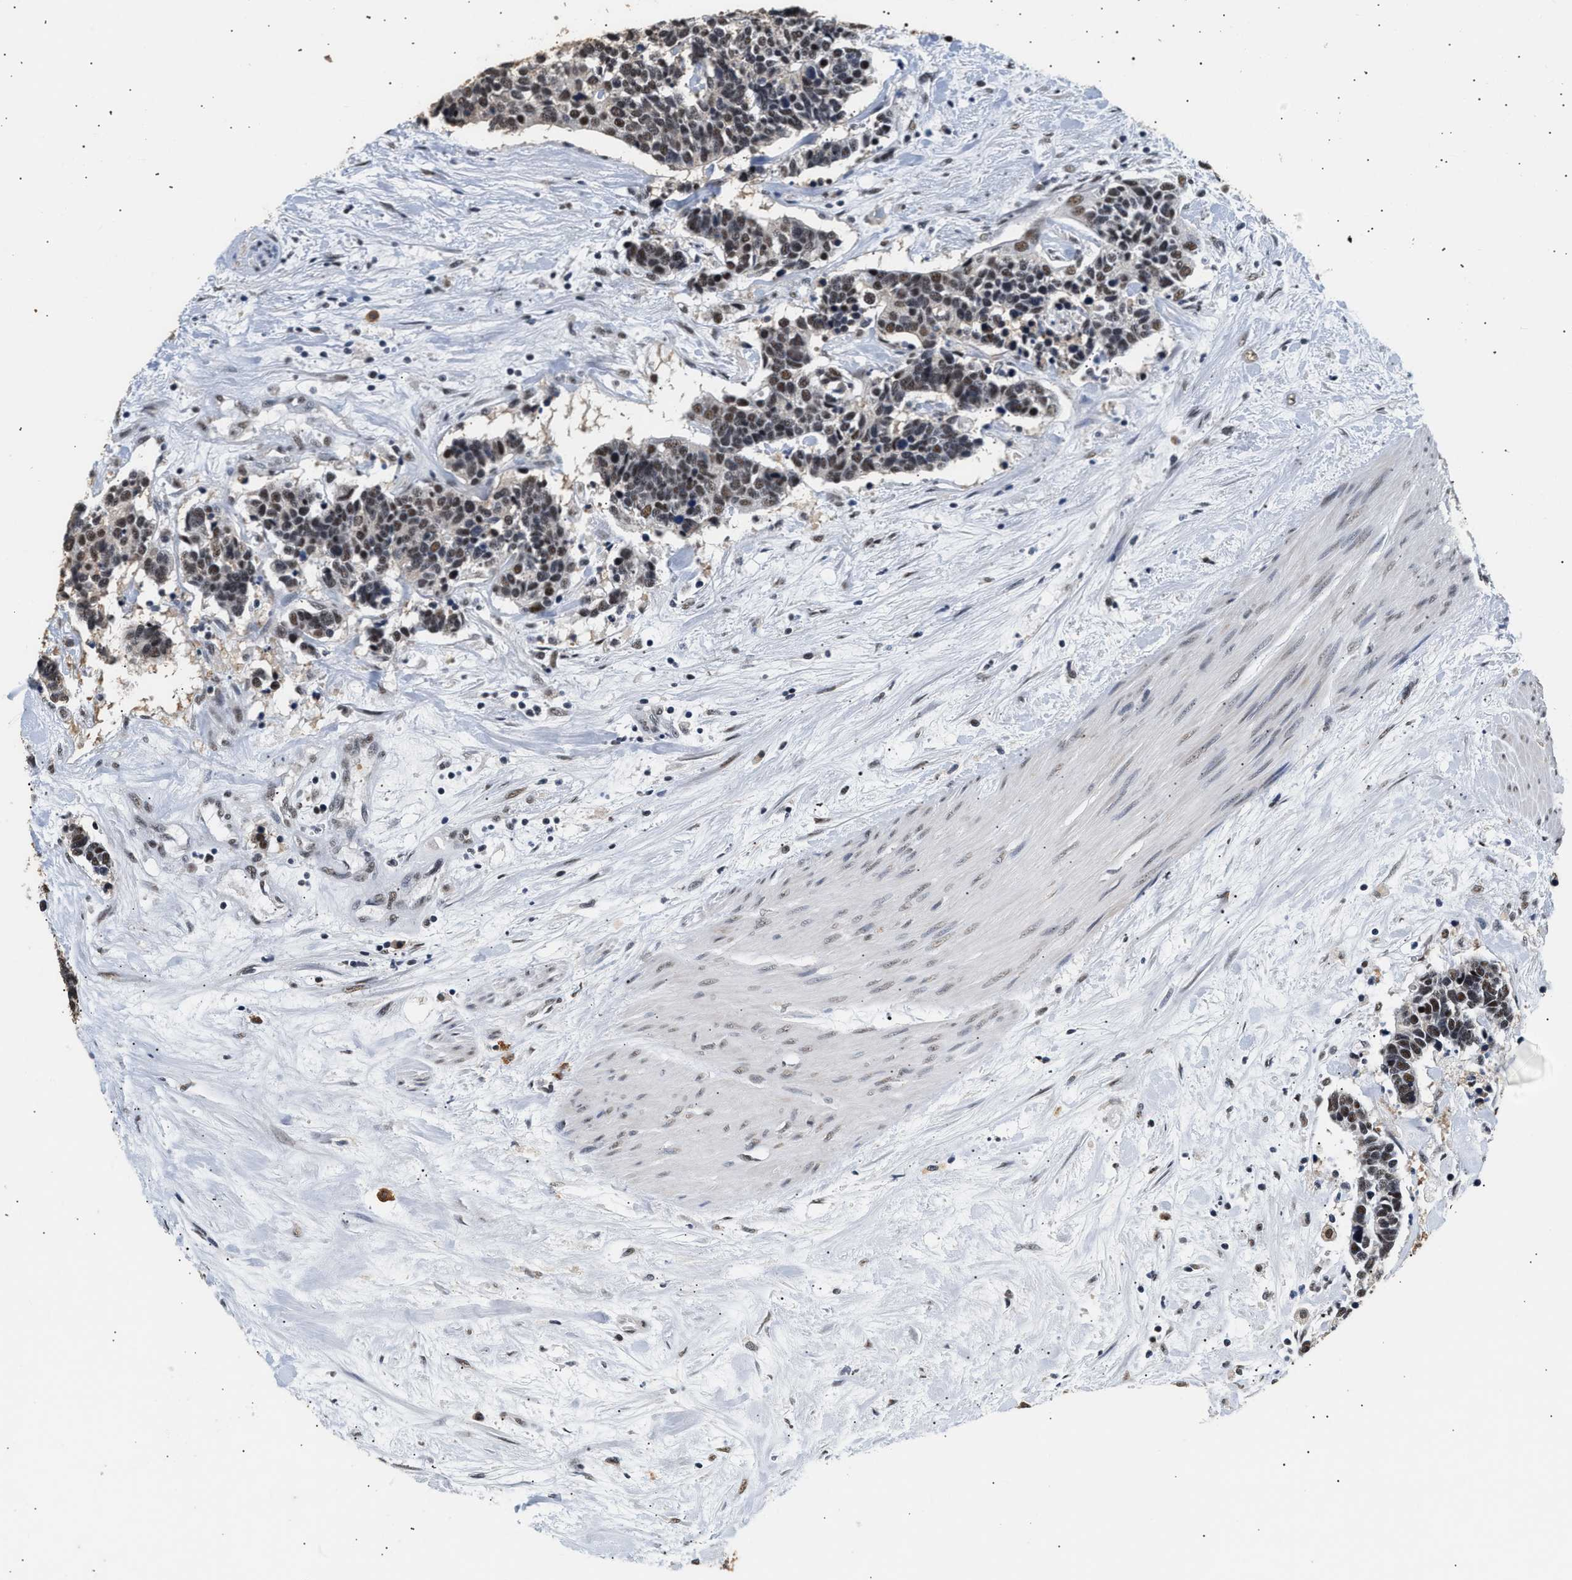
{"staining": {"intensity": "moderate", "quantity": ">75%", "location": "nuclear"}, "tissue": "carcinoid", "cell_type": "Tumor cells", "image_type": "cancer", "snomed": [{"axis": "morphology", "description": "Carcinoma, NOS"}, {"axis": "morphology", "description": "Carcinoid, malignant, NOS"}, {"axis": "topography", "description": "Urinary bladder"}], "caption": "Moderate nuclear protein positivity is identified in about >75% of tumor cells in carcinoid.", "gene": "THOC1", "patient": {"sex": "male", "age": 57}}